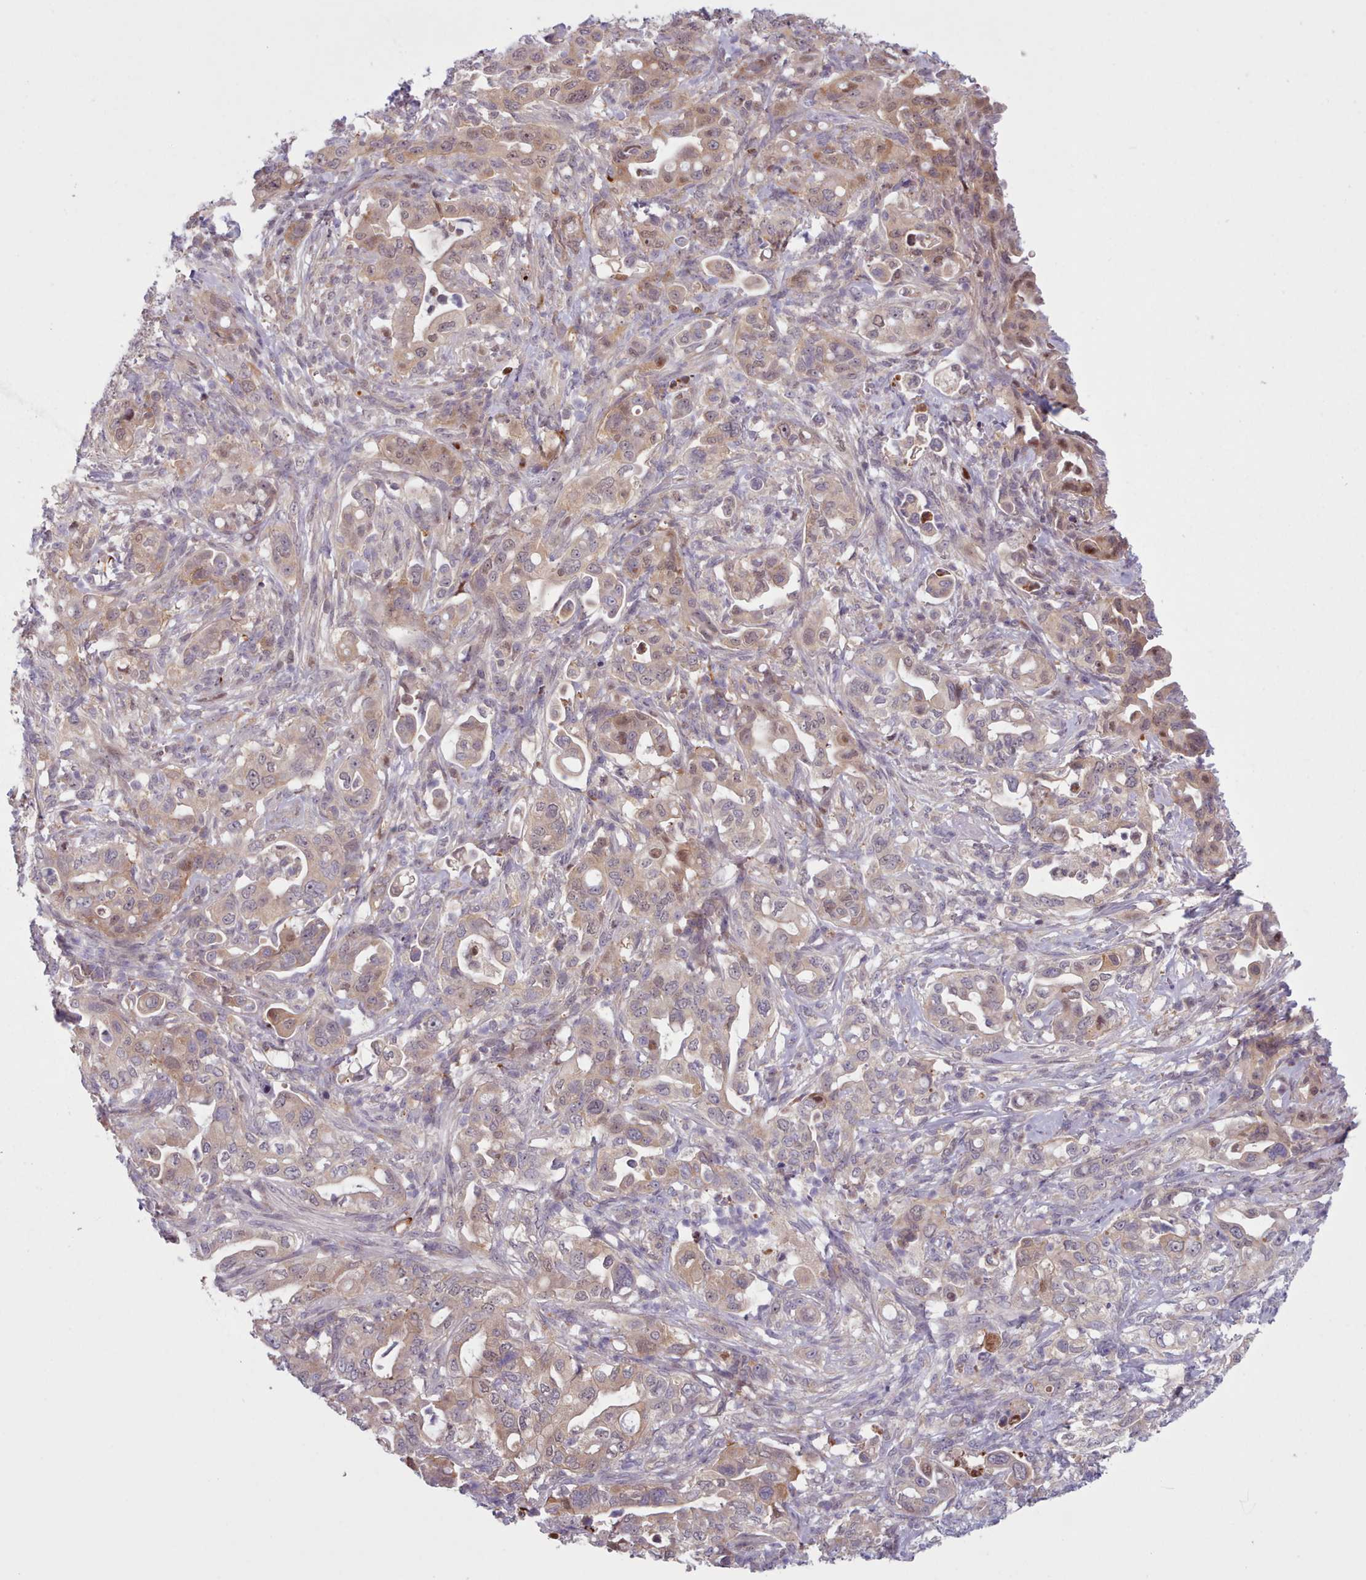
{"staining": {"intensity": "weak", "quantity": "25%-75%", "location": "cytoplasmic/membranous,nuclear"}, "tissue": "pancreatic cancer", "cell_type": "Tumor cells", "image_type": "cancer", "snomed": [{"axis": "morphology", "description": "Normal tissue, NOS"}, {"axis": "morphology", "description": "Adenocarcinoma, NOS"}, {"axis": "topography", "description": "Lymph node"}, {"axis": "topography", "description": "Pancreas"}], "caption": "This micrograph reveals IHC staining of human pancreatic adenocarcinoma, with low weak cytoplasmic/membranous and nuclear staining in about 25%-75% of tumor cells.", "gene": "KBTBD7", "patient": {"sex": "female", "age": 67}}